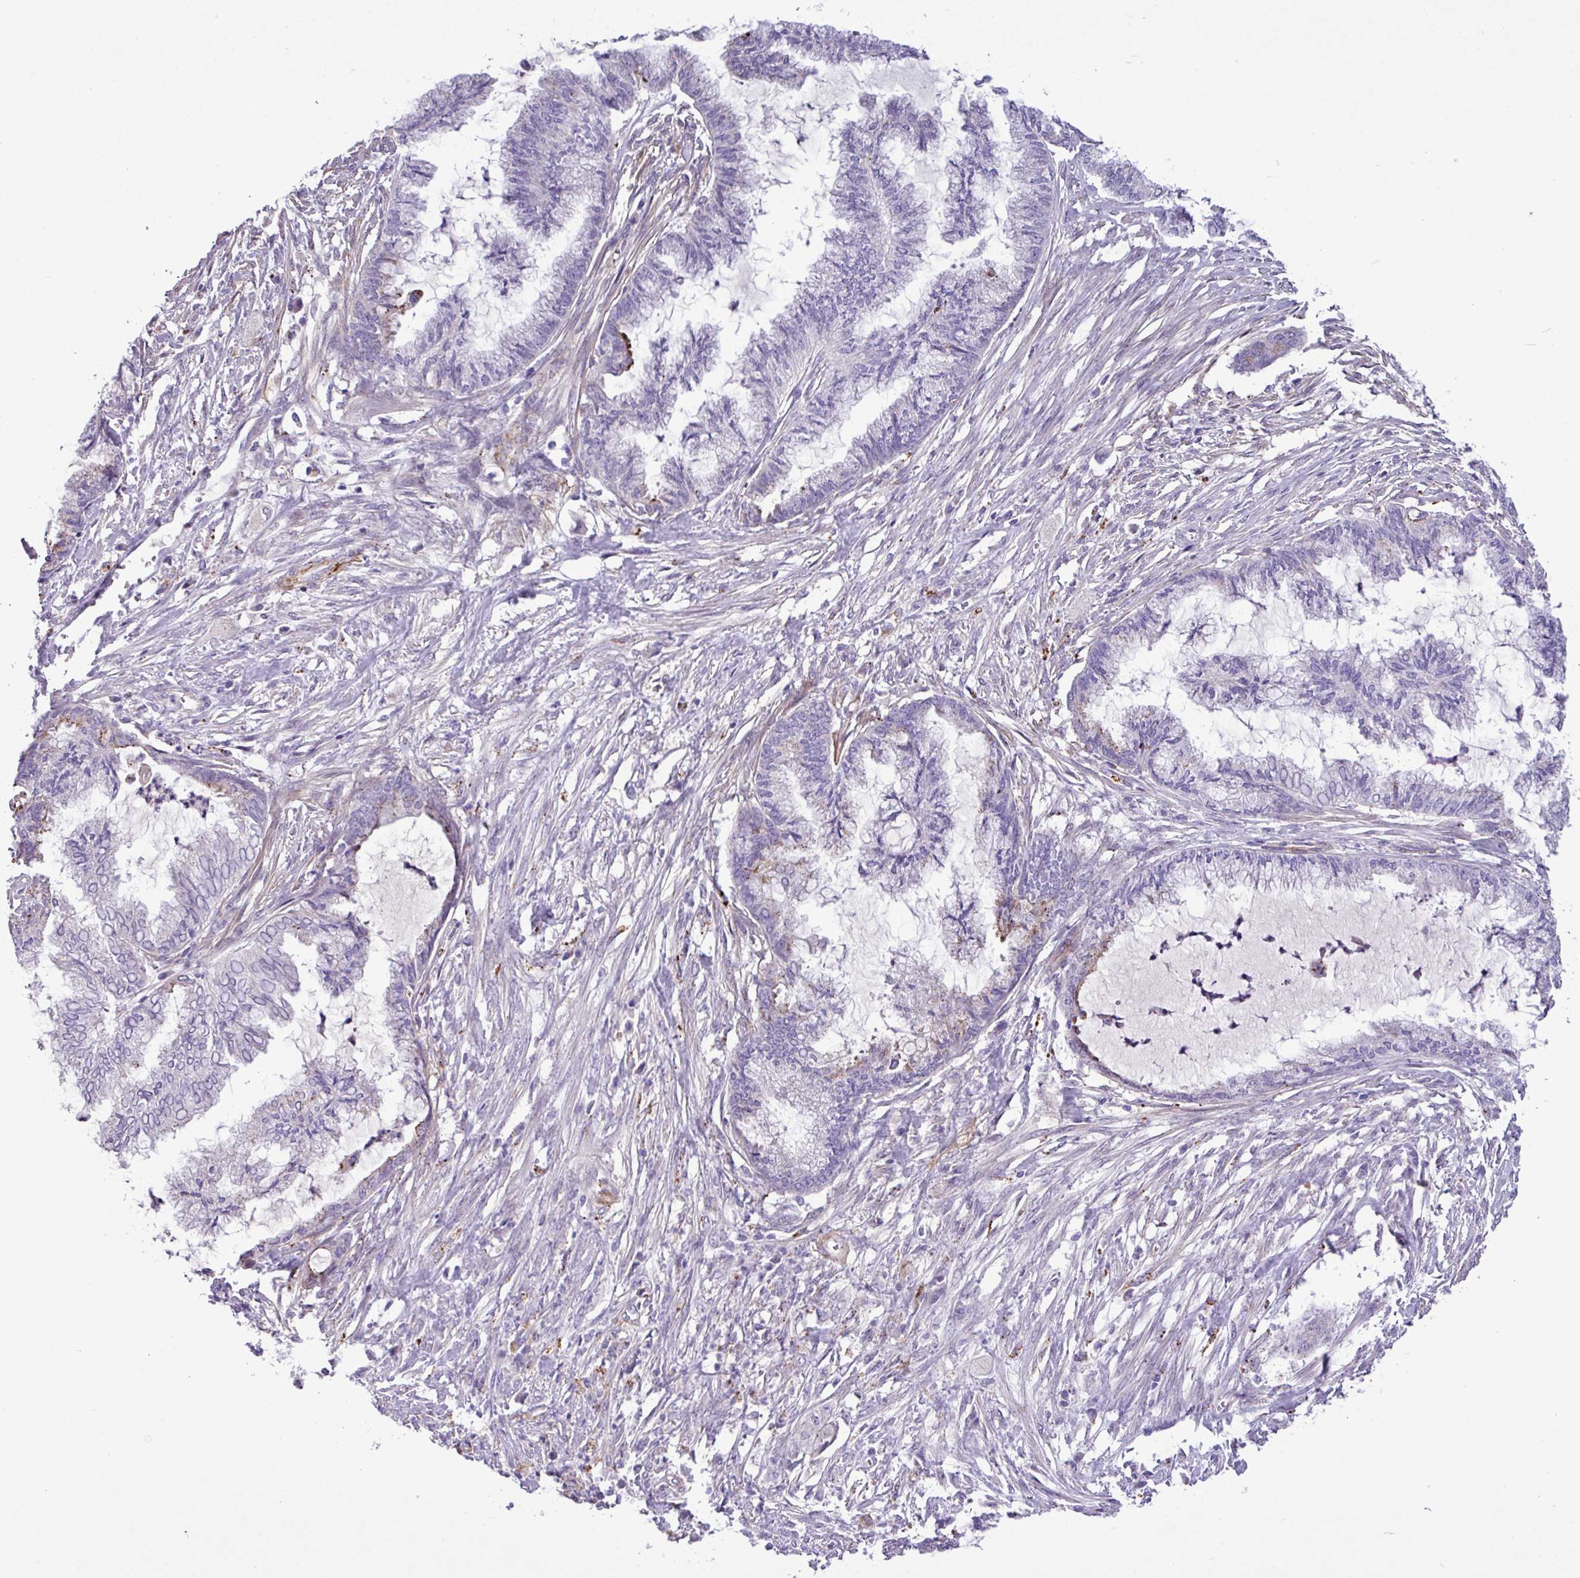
{"staining": {"intensity": "weak", "quantity": "<25%", "location": "cytoplasmic/membranous"}, "tissue": "endometrial cancer", "cell_type": "Tumor cells", "image_type": "cancer", "snomed": [{"axis": "morphology", "description": "Adenocarcinoma, NOS"}, {"axis": "topography", "description": "Endometrium"}], "caption": "Image shows no protein positivity in tumor cells of adenocarcinoma (endometrial) tissue. (Stains: DAB (3,3'-diaminobenzidine) immunohistochemistry (IHC) with hematoxylin counter stain, Microscopy: brightfield microscopy at high magnification).", "gene": "CD248", "patient": {"sex": "female", "age": 86}}